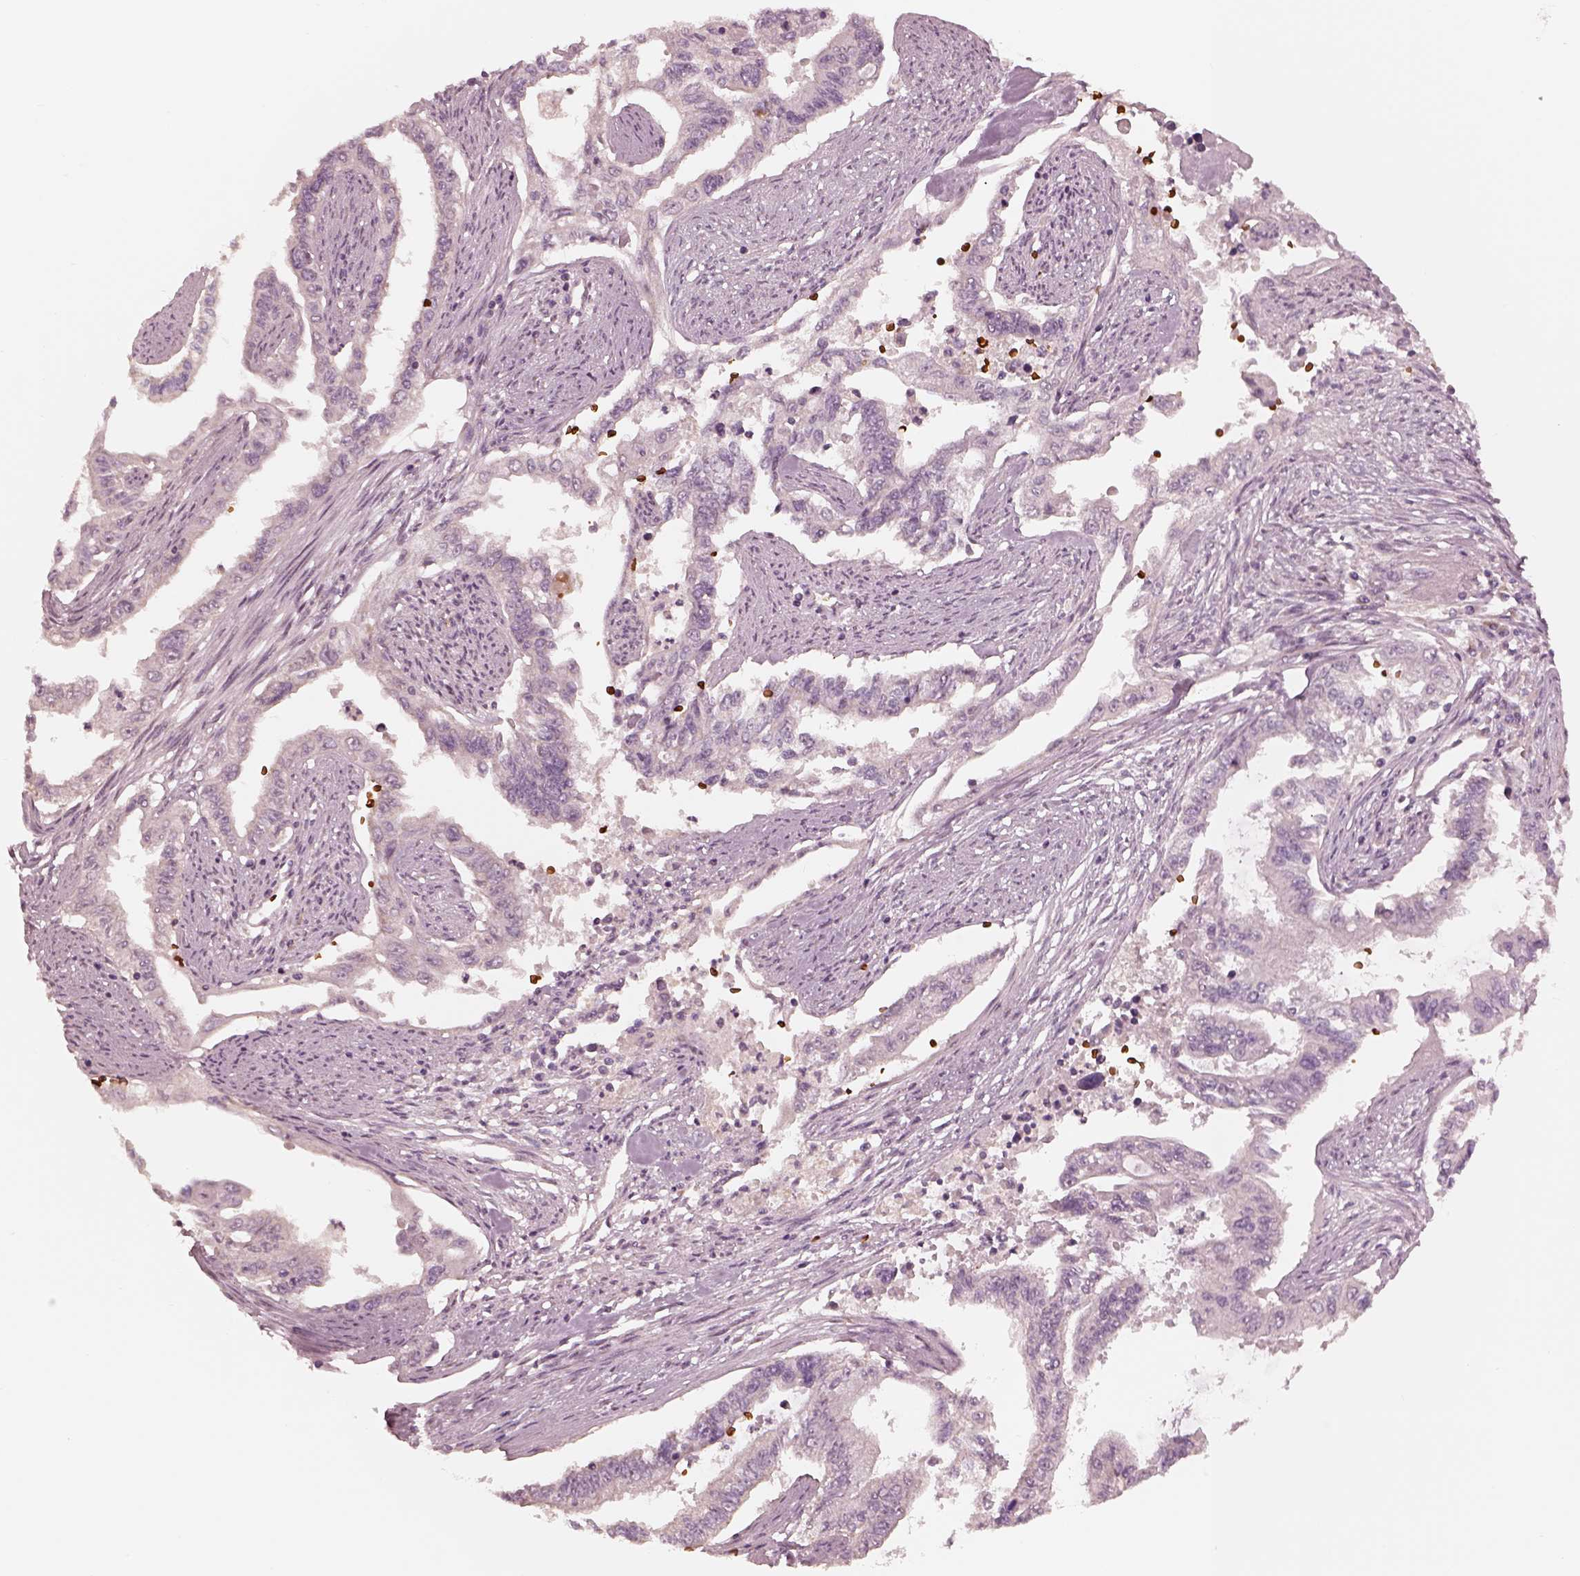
{"staining": {"intensity": "negative", "quantity": "none", "location": "none"}, "tissue": "endometrial cancer", "cell_type": "Tumor cells", "image_type": "cancer", "snomed": [{"axis": "morphology", "description": "Adenocarcinoma, NOS"}, {"axis": "topography", "description": "Uterus"}], "caption": "This is a histopathology image of IHC staining of endometrial cancer (adenocarcinoma), which shows no positivity in tumor cells. Nuclei are stained in blue.", "gene": "ANKLE1", "patient": {"sex": "female", "age": 59}}